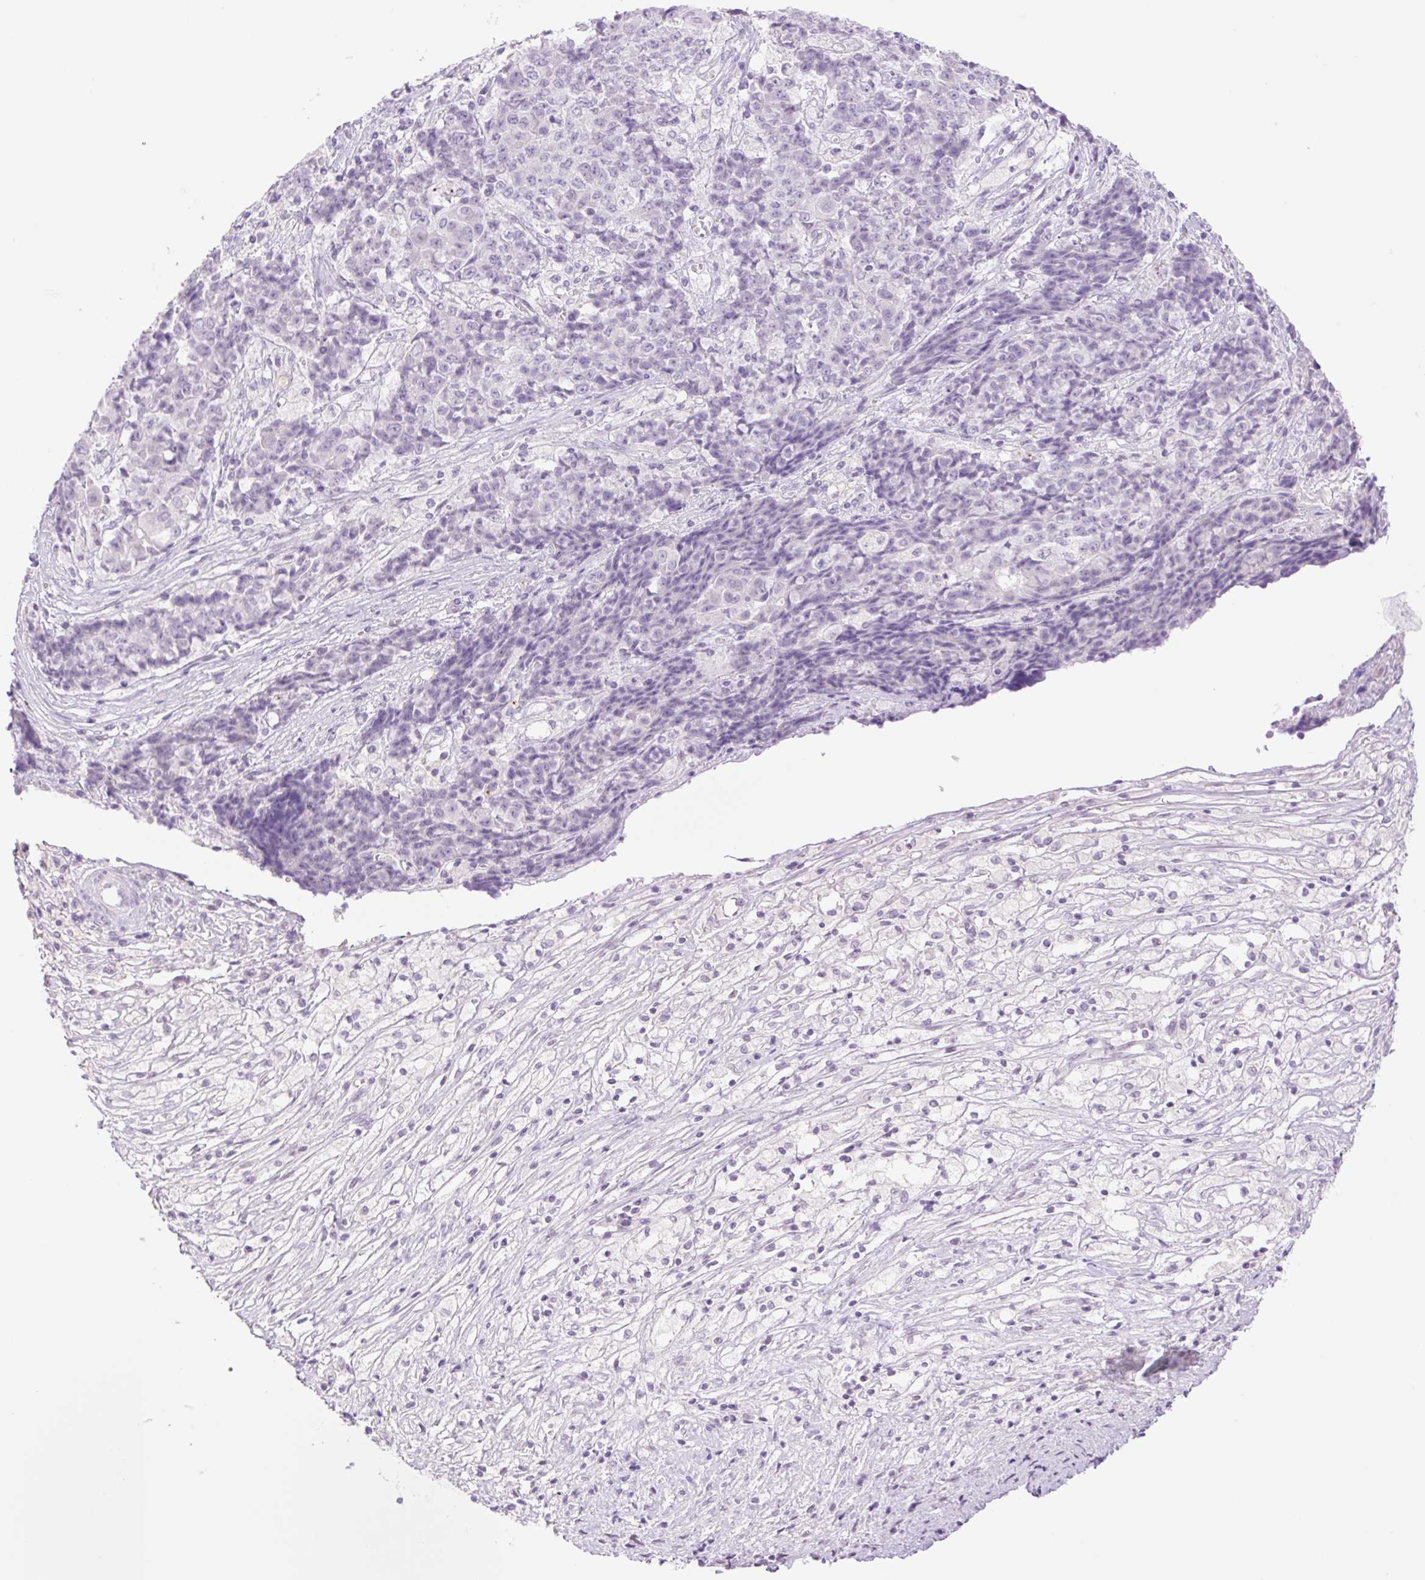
{"staining": {"intensity": "negative", "quantity": "none", "location": "none"}, "tissue": "ovarian cancer", "cell_type": "Tumor cells", "image_type": "cancer", "snomed": [{"axis": "morphology", "description": "Carcinoma, endometroid"}, {"axis": "topography", "description": "Ovary"}], "caption": "Immunohistochemistry photomicrograph of ovarian endometroid carcinoma stained for a protein (brown), which reveals no staining in tumor cells.", "gene": "TBX15", "patient": {"sex": "female", "age": 42}}